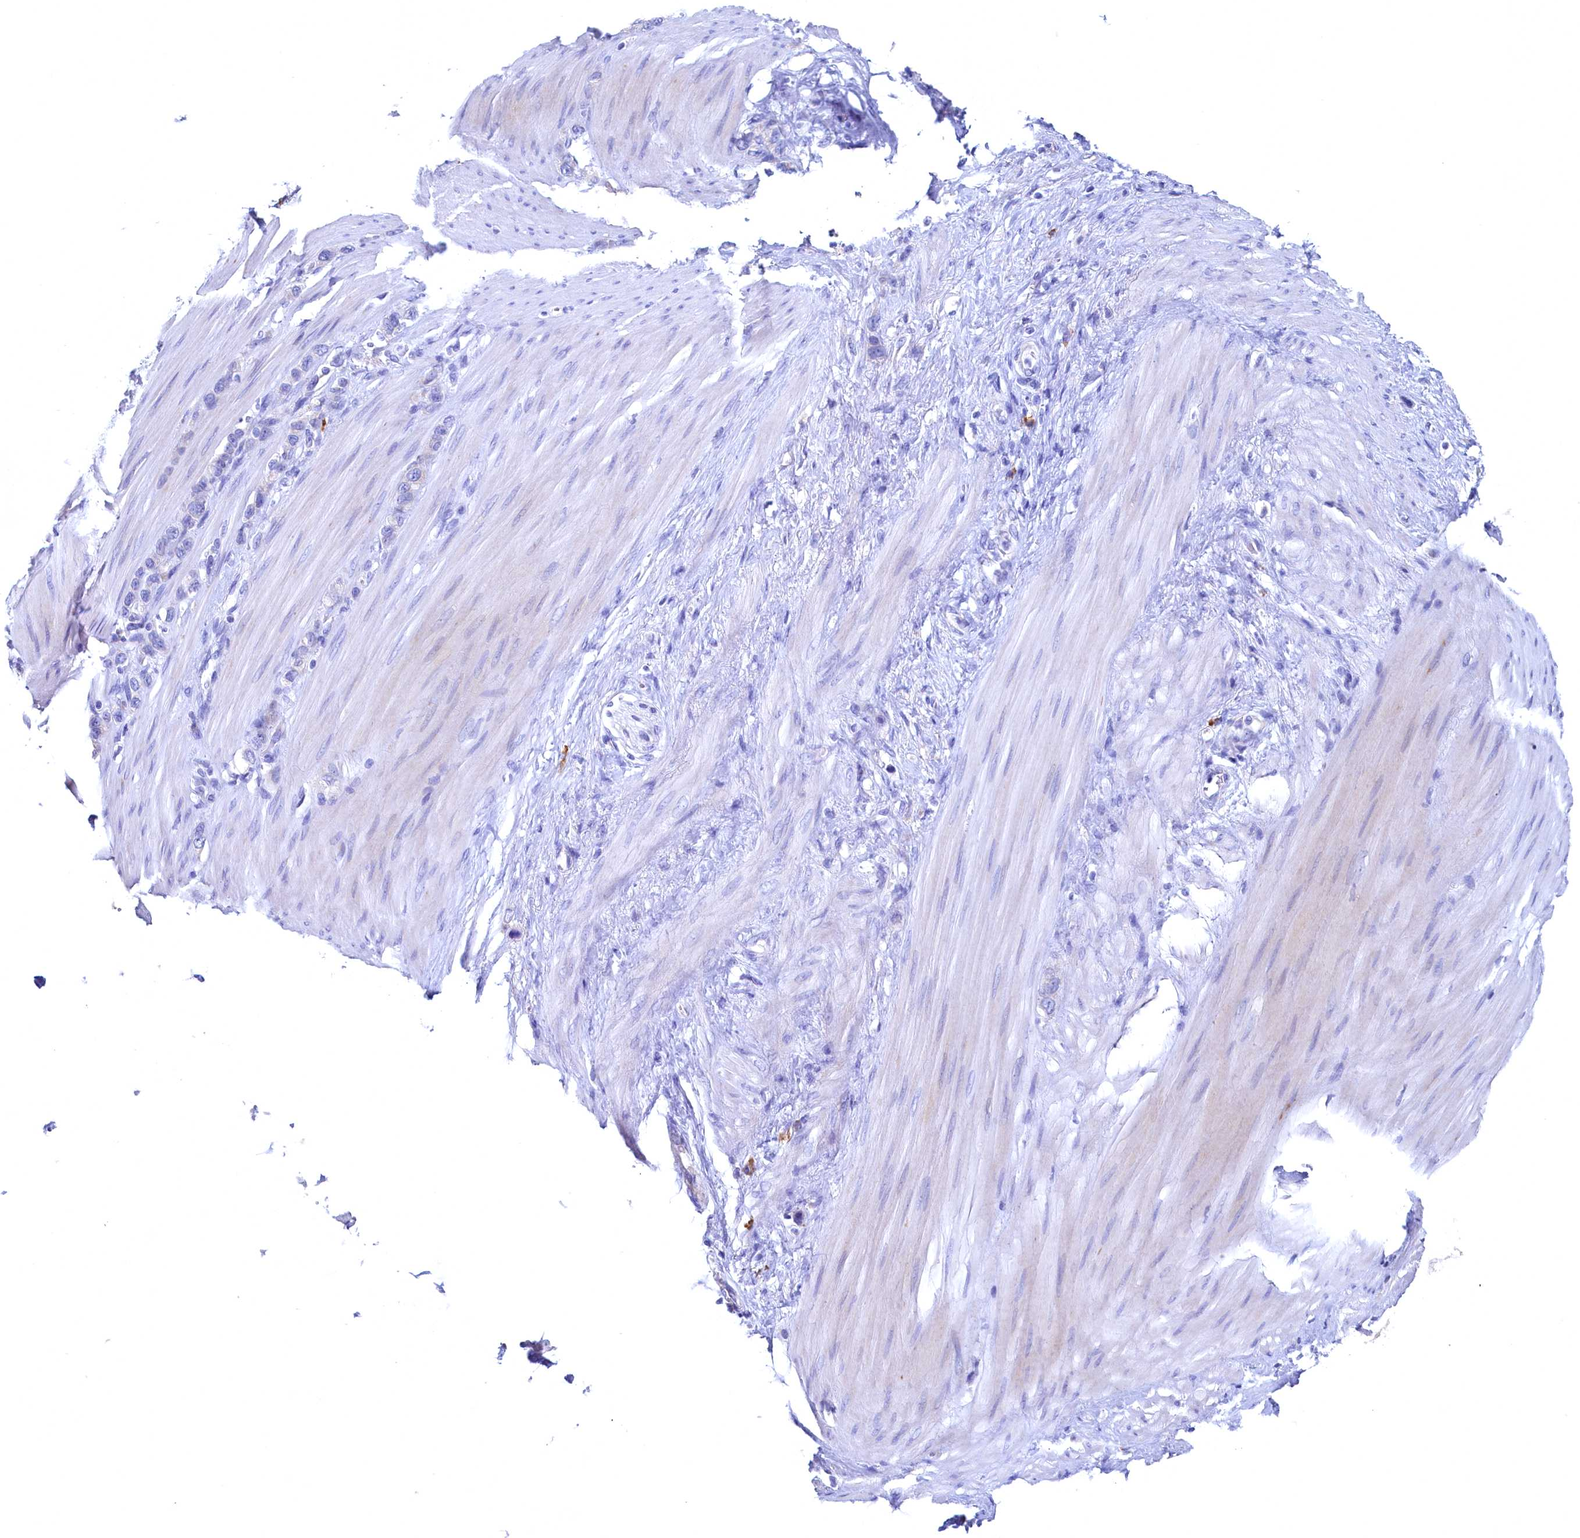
{"staining": {"intensity": "negative", "quantity": "none", "location": "none"}, "tissue": "stomach cancer", "cell_type": "Tumor cells", "image_type": "cancer", "snomed": [{"axis": "morphology", "description": "Adenocarcinoma, NOS"}, {"axis": "morphology", "description": "Adenocarcinoma, High grade"}, {"axis": "topography", "description": "Stomach, upper"}, {"axis": "topography", "description": "Stomach, lower"}], "caption": "Tumor cells are negative for brown protein staining in stomach cancer (high-grade adenocarcinoma).", "gene": "CBLIF", "patient": {"sex": "female", "age": 65}}